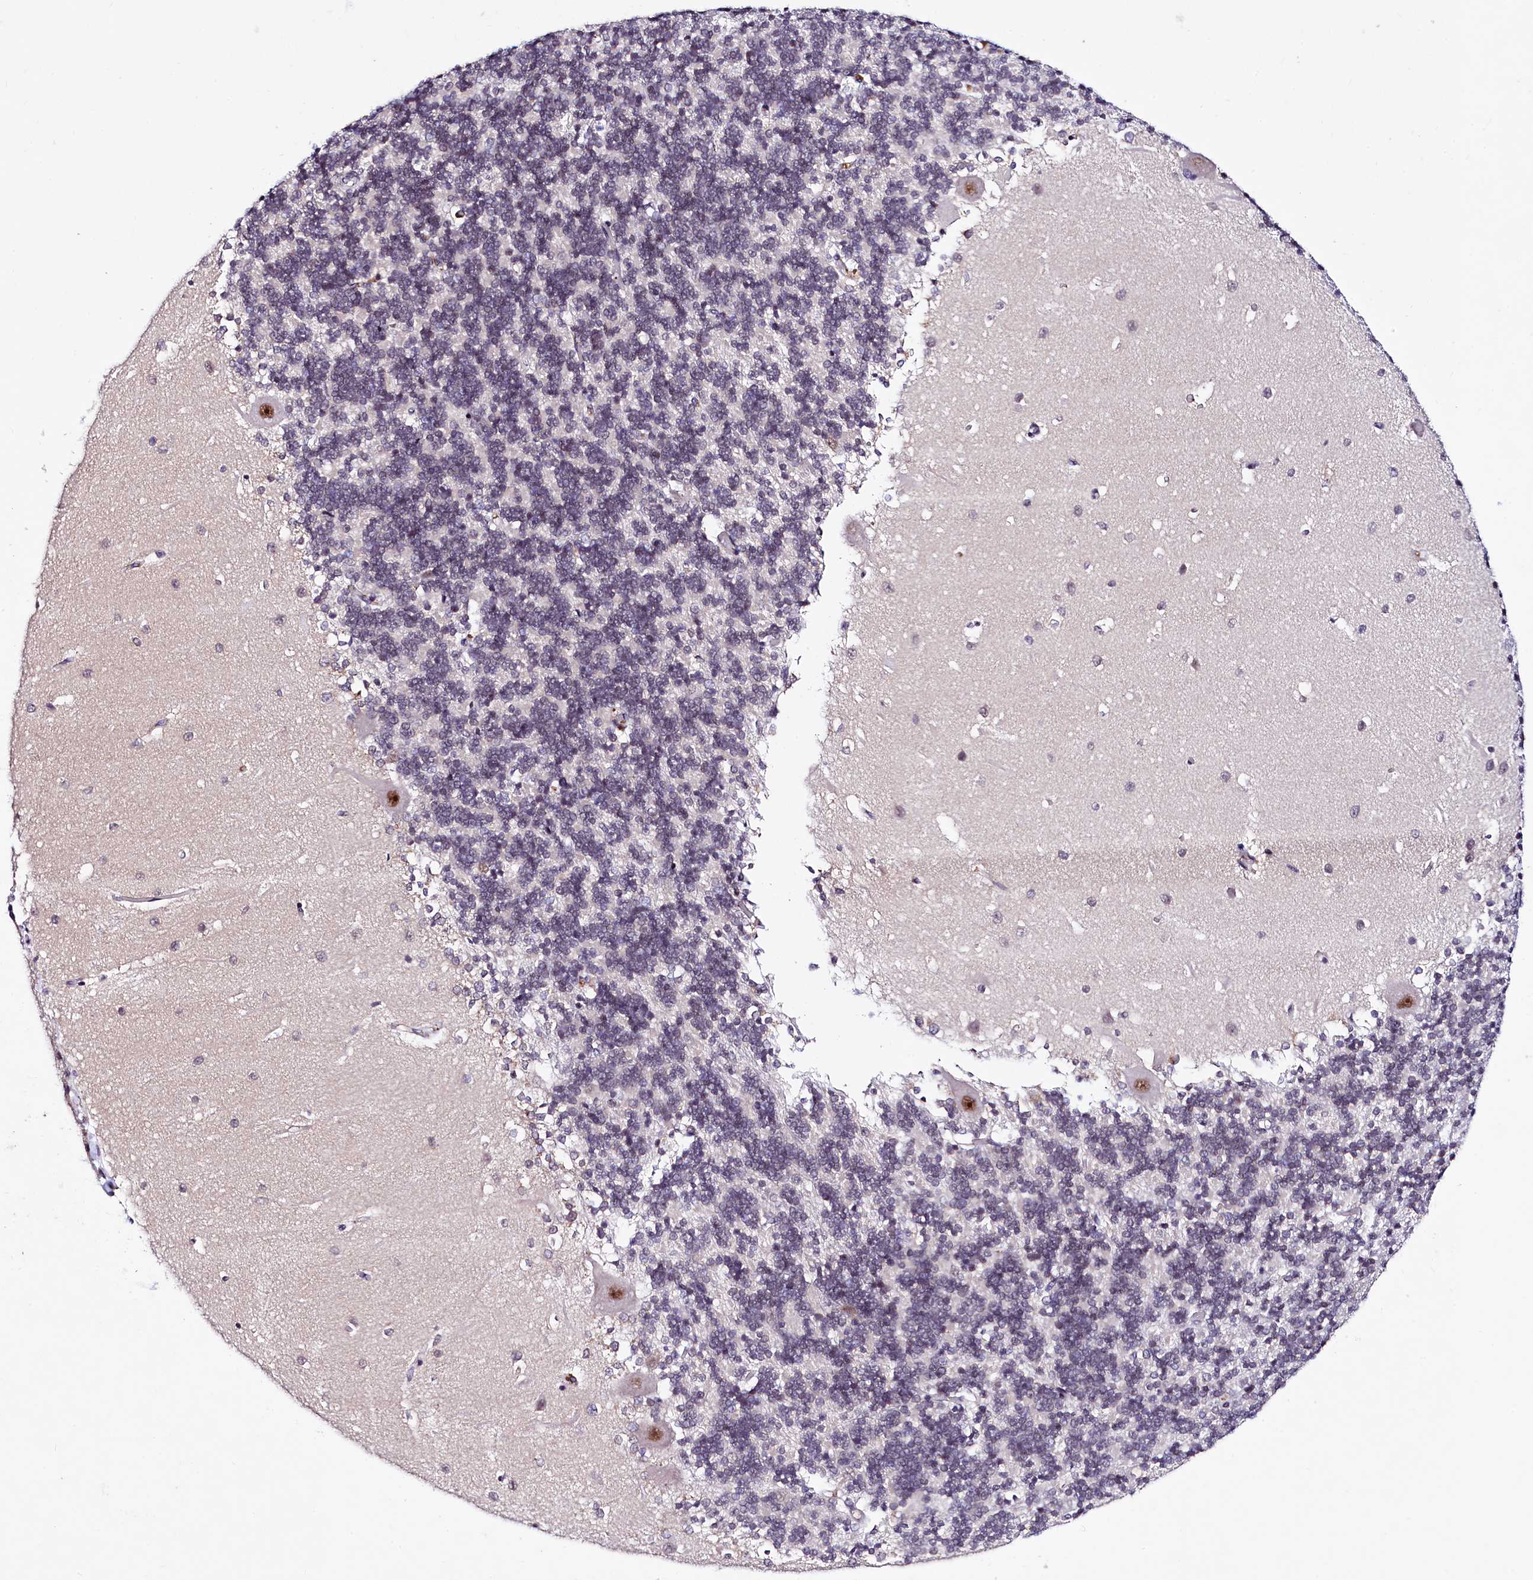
{"staining": {"intensity": "negative", "quantity": "none", "location": "none"}, "tissue": "cerebellum", "cell_type": "Cells in granular layer", "image_type": "normal", "snomed": [{"axis": "morphology", "description": "Normal tissue, NOS"}, {"axis": "topography", "description": "Cerebellum"}], "caption": "This micrograph is of unremarkable cerebellum stained with immunohistochemistry (IHC) to label a protein in brown with the nuclei are counter-stained blue. There is no expression in cells in granular layer.", "gene": "LEUTX", "patient": {"sex": "male", "age": 37}}